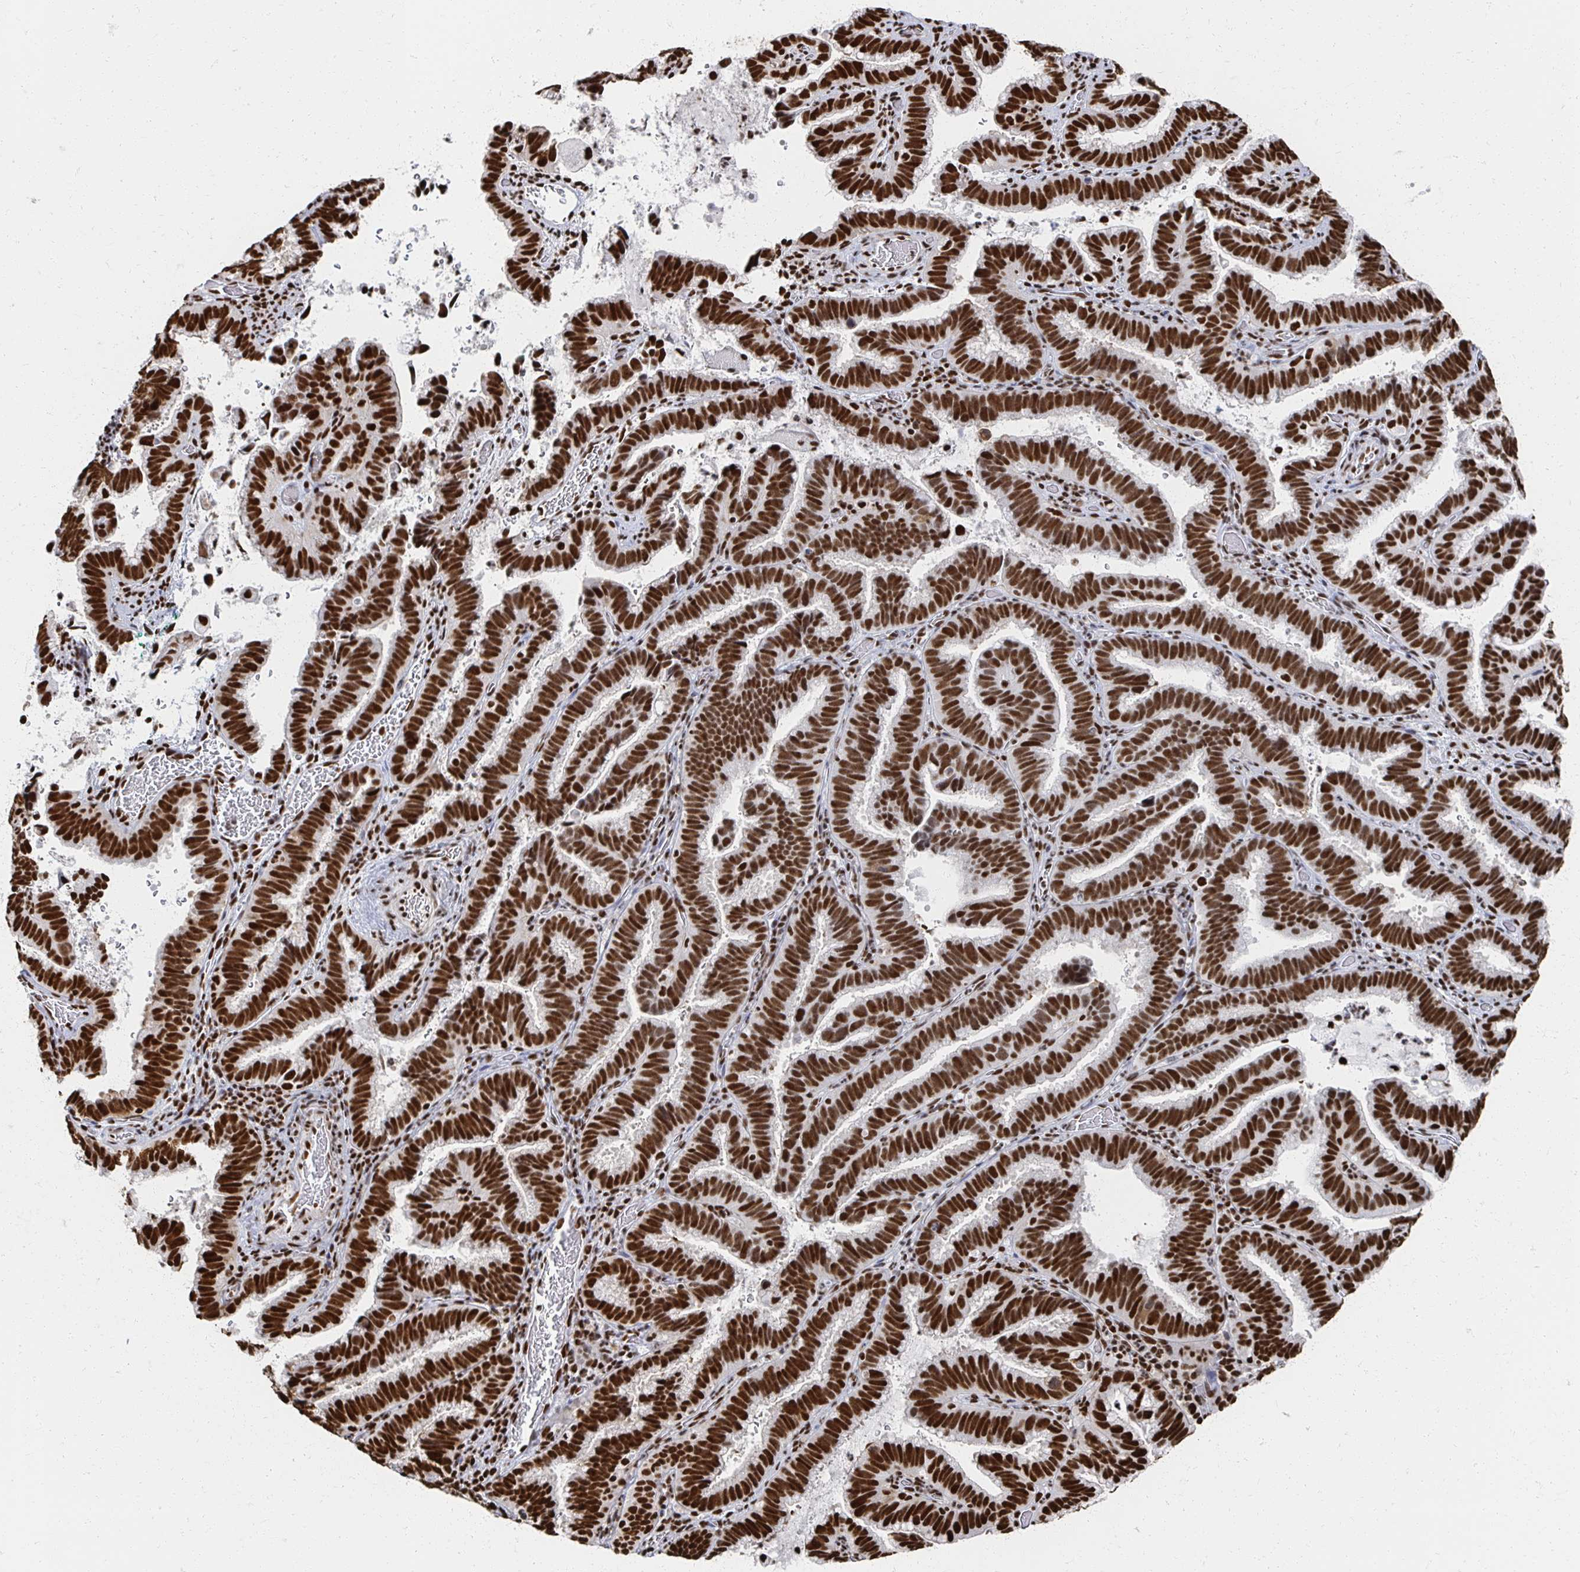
{"staining": {"intensity": "strong", "quantity": ">75%", "location": "nuclear"}, "tissue": "cervical cancer", "cell_type": "Tumor cells", "image_type": "cancer", "snomed": [{"axis": "morphology", "description": "Adenocarcinoma, NOS"}, {"axis": "topography", "description": "Cervix"}], "caption": "Immunohistochemistry (IHC) photomicrograph of neoplastic tissue: human cervical cancer (adenocarcinoma) stained using immunohistochemistry exhibits high levels of strong protein expression localized specifically in the nuclear of tumor cells, appearing as a nuclear brown color.", "gene": "RBBP7", "patient": {"sex": "female", "age": 61}}